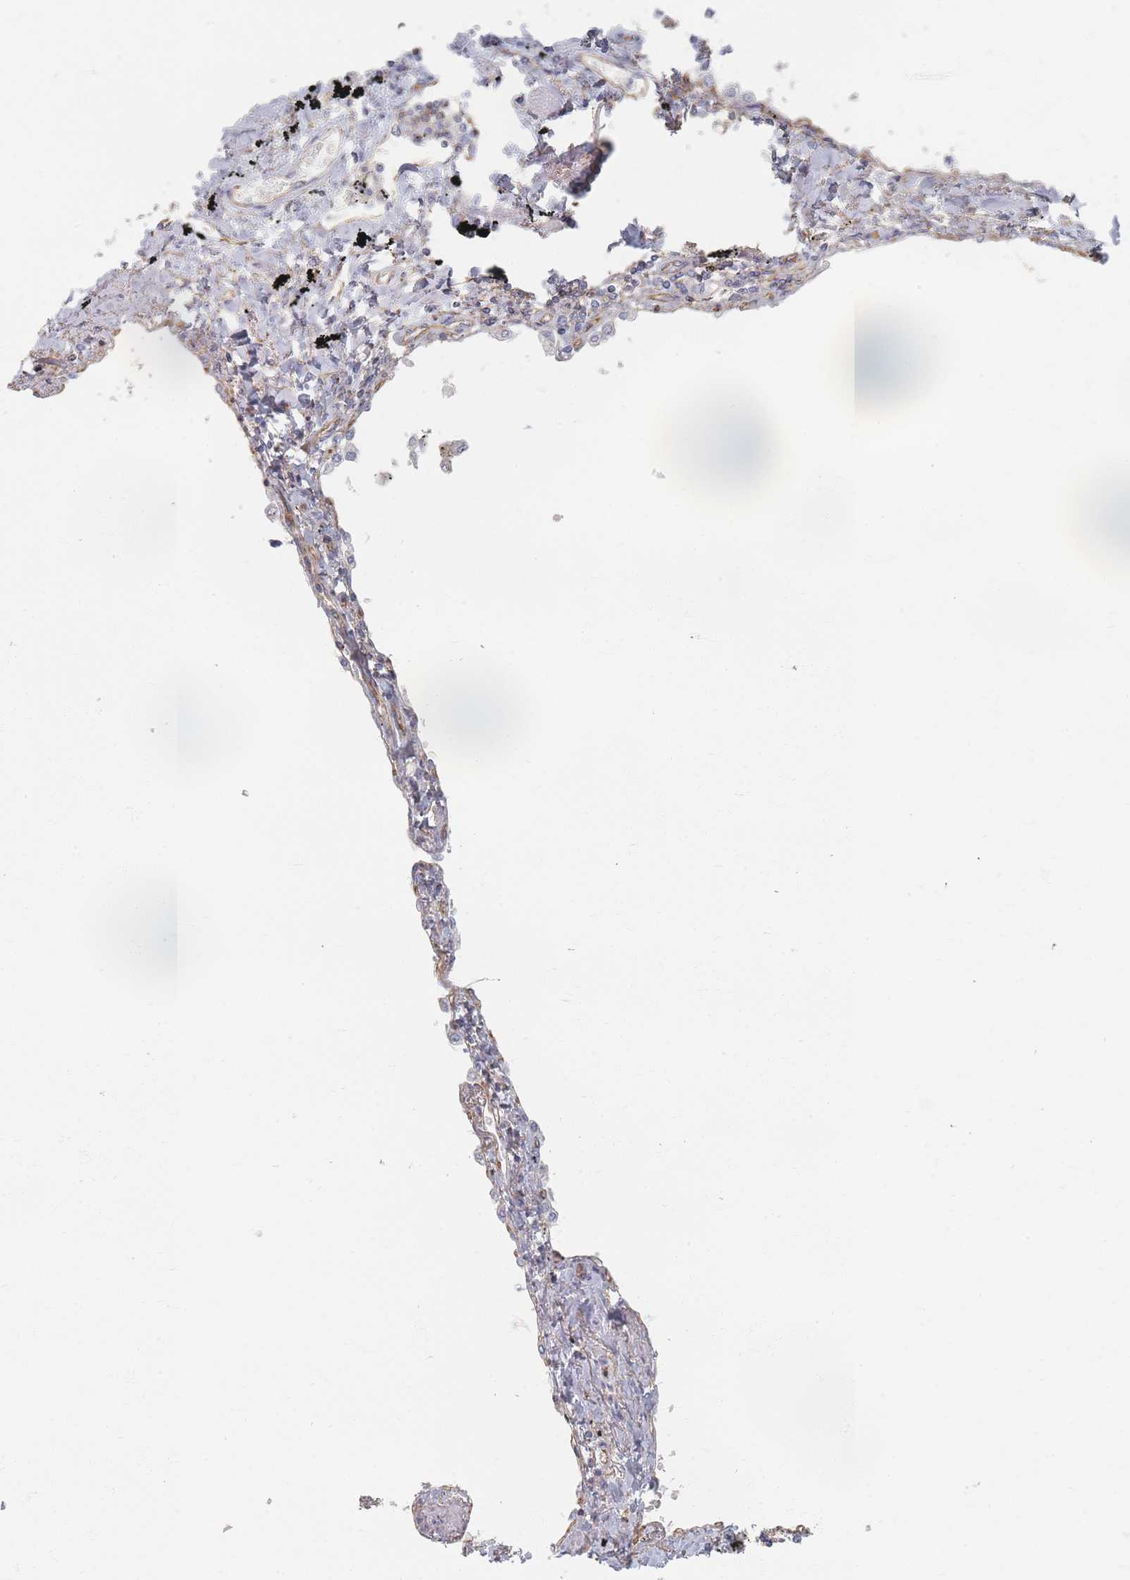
{"staining": {"intensity": "weak", "quantity": "25%-75%", "location": "cytoplasmic/membranous"}, "tissue": "lung", "cell_type": "Alveolar cells", "image_type": "normal", "snomed": [{"axis": "morphology", "description": "Normal tissue, NOS"}, {"axis": "topography", "description": "Lung"}], "caption": "Immunohistochemical staining of benign human lung demonstrates low levels of weak cytoplasmic/membranous expression in approximately 25%-75% of alveolar cells.", "gene": "GNB1", "patient": {"sex": "female", "age": 67}}